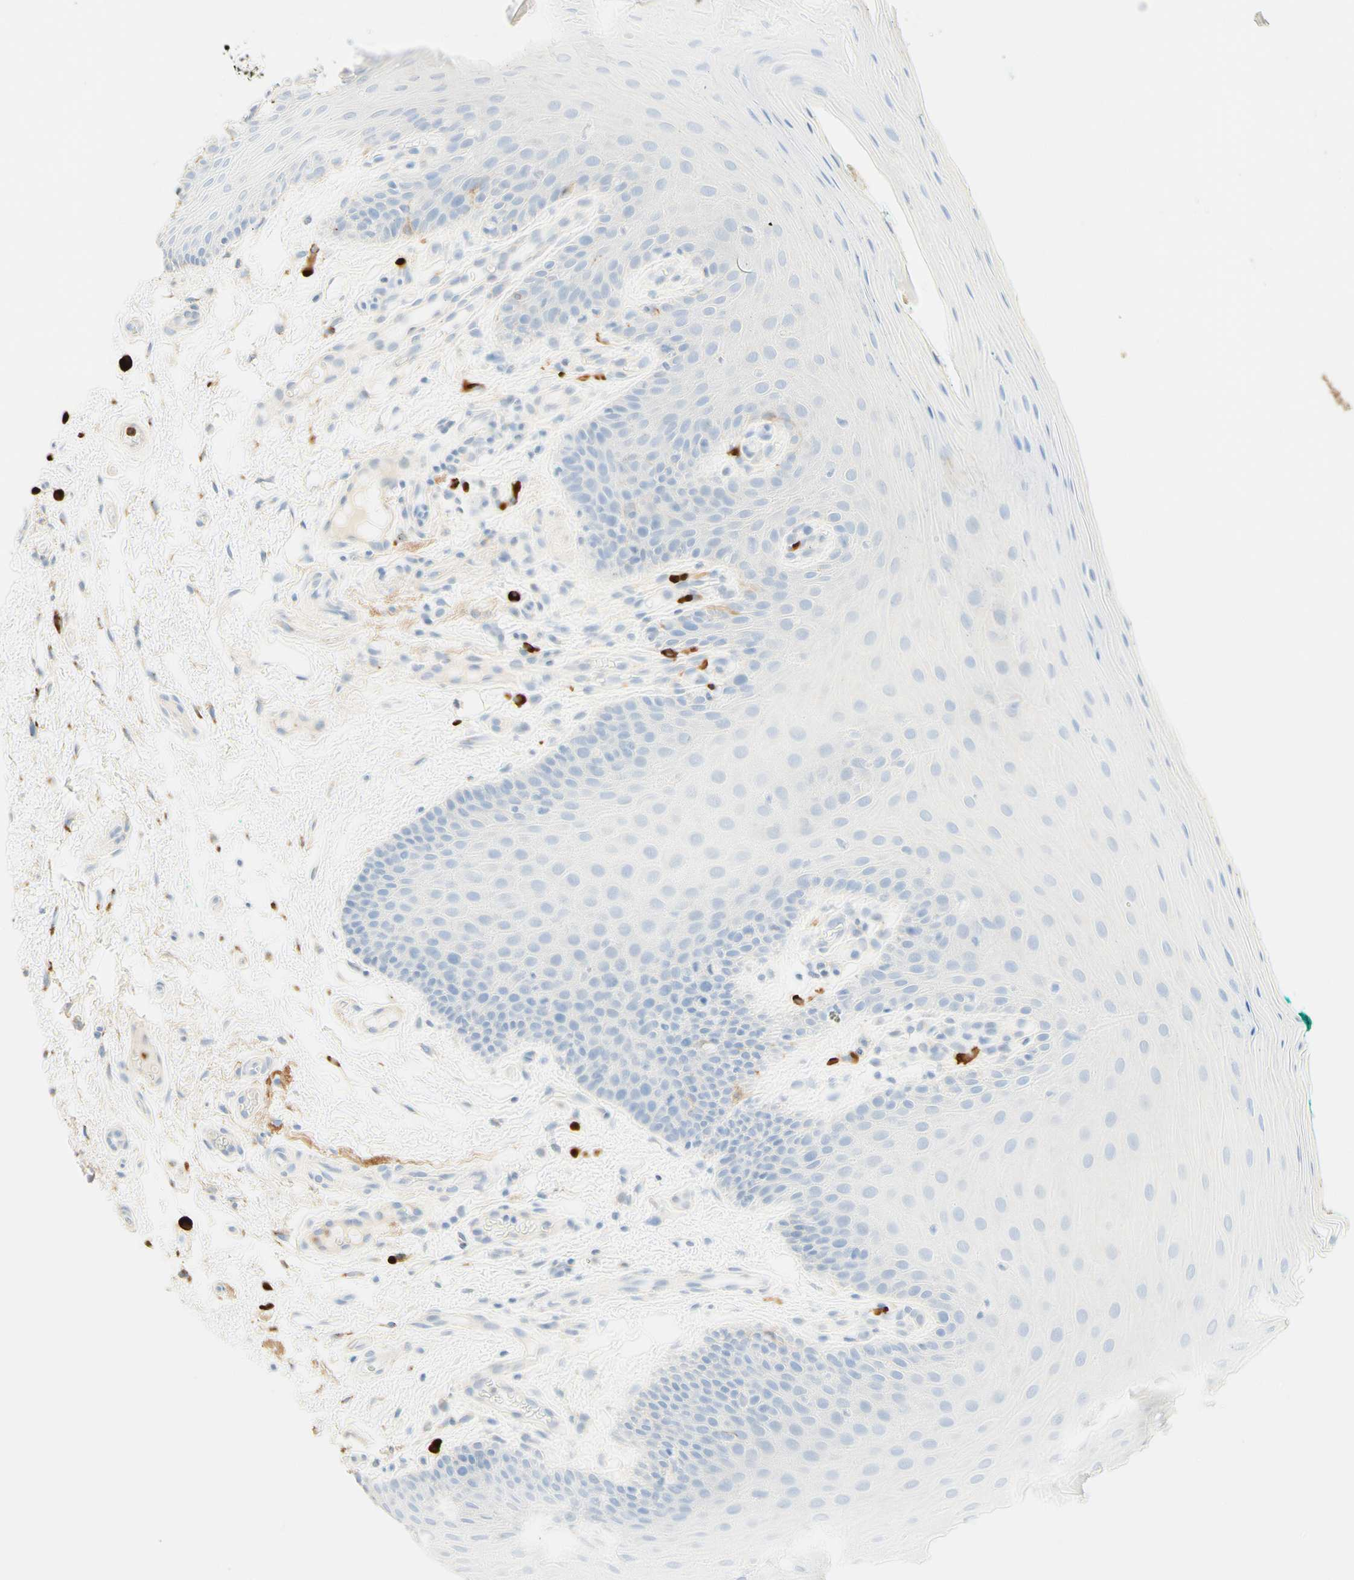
{"staining": {"intensity": "negative", "quantity": "none", "location": "none"}, "tissue": "oral mucosa", "cell_type": "Squamous epithelial cells", "image_type": "normal", "snomed": [{"axis": "morphology", "description": "Normal tissue, NOS"}, {"axis": "topography", "description": "Skeletal muscle"}, {"axis": "topography", "description": "Oral tissue"}], "caption": "This is a photomicrograph of immunohistochemistry staining of benign oral mucosa, which shows no staining in squamous epithelial cells. (Brightfield microscopy of DAB immunohistochemistry at high magnification).", "gene": "CD63", "patient": {"sex": "male", "age": 58}}